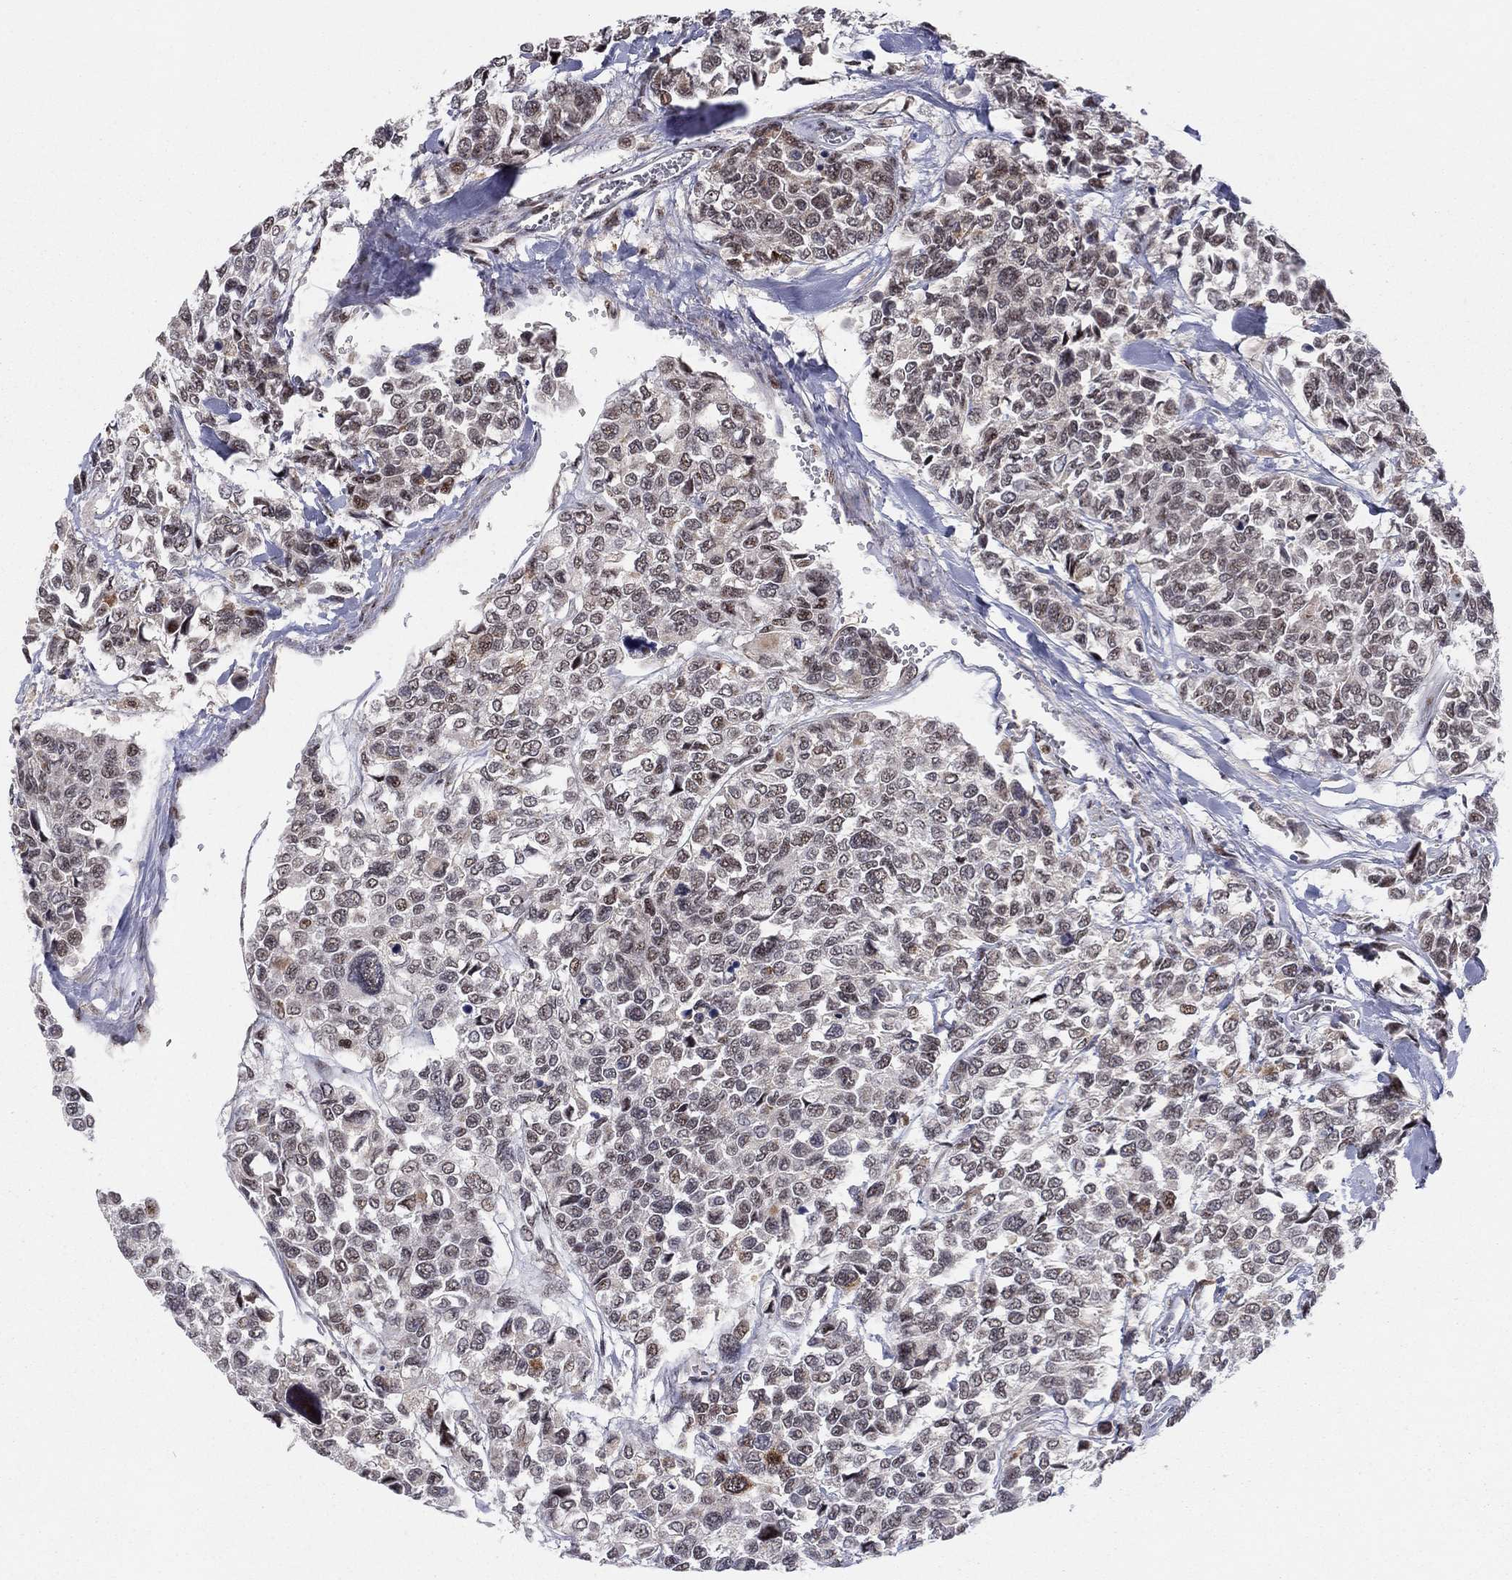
{"staining": {"intensity": "negative", "quantity": "none", "location": "none"}, "tissue": "urothelial cancer", "cell_type": "Tumor cells", "image_type": "cancer", "snomed": [{"axis": "morphology", "description": "Urothelial carcinoma, High grade"}, {"axis": "topography", "description": "Urinary bladder"}], "caption": "Immunohistochemical staining of urothelial cancer exhibits no significant staining in tumor cells.", "gene": "ZNF395", "patient": {"sex": "male", "age": 77}}